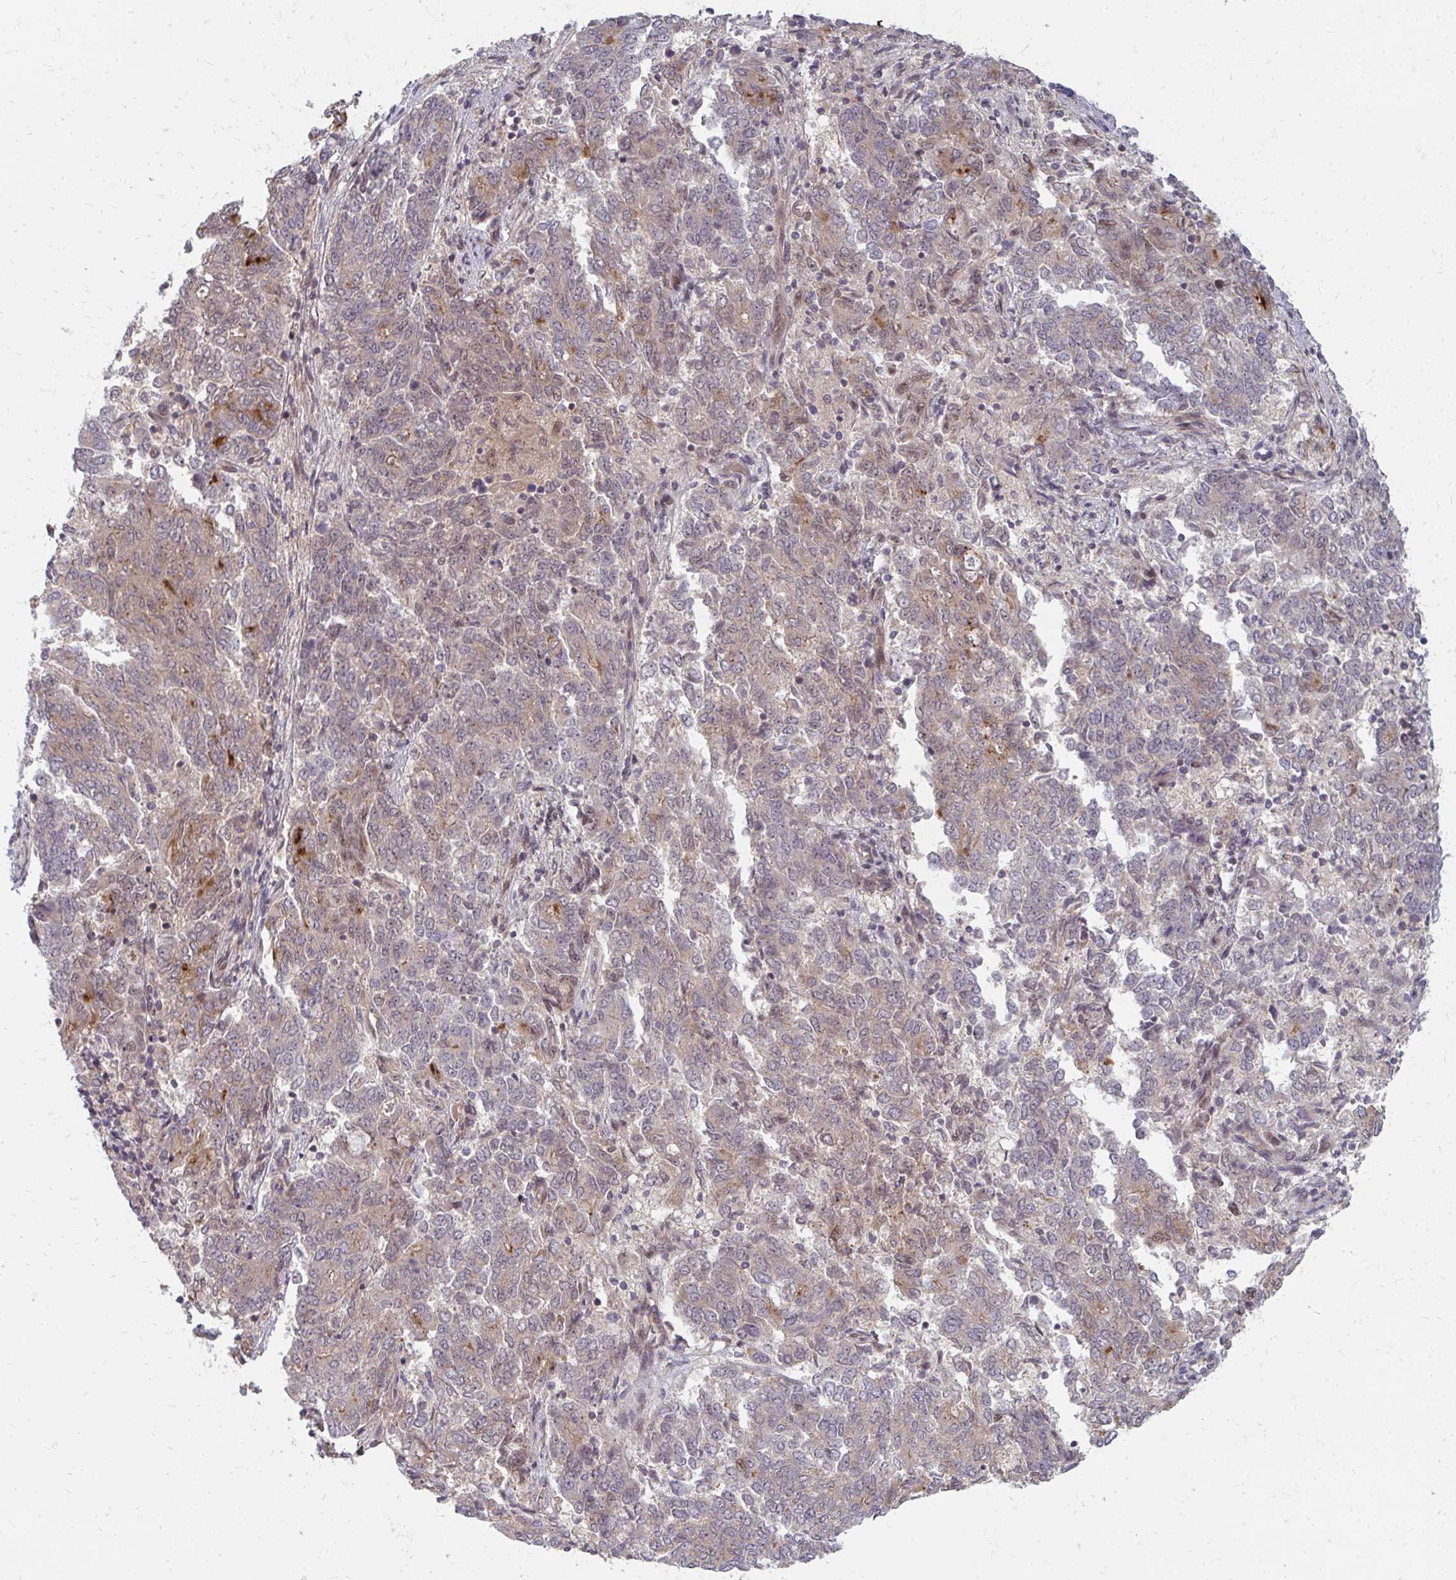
{"staining": {"intensity": "negative", "quantity": "none", "location": "none"}, "tissue": "endometrial cancer", "cell_type": "Tumor cells", "image_type": "cancer", "snomed": [{"axis": "morphology", "description": "Adenocarcinoma, NOS"}, {"axis": "topography", "description": "Endometrium"}], "caption": "This is an immunohistochemistry (IHC) histopathology image of endometrial adenocarcinoma. There is no expression in tumor cells.", "gene": "ZNF285", "patient": {"sex": "female", "age": 80}}